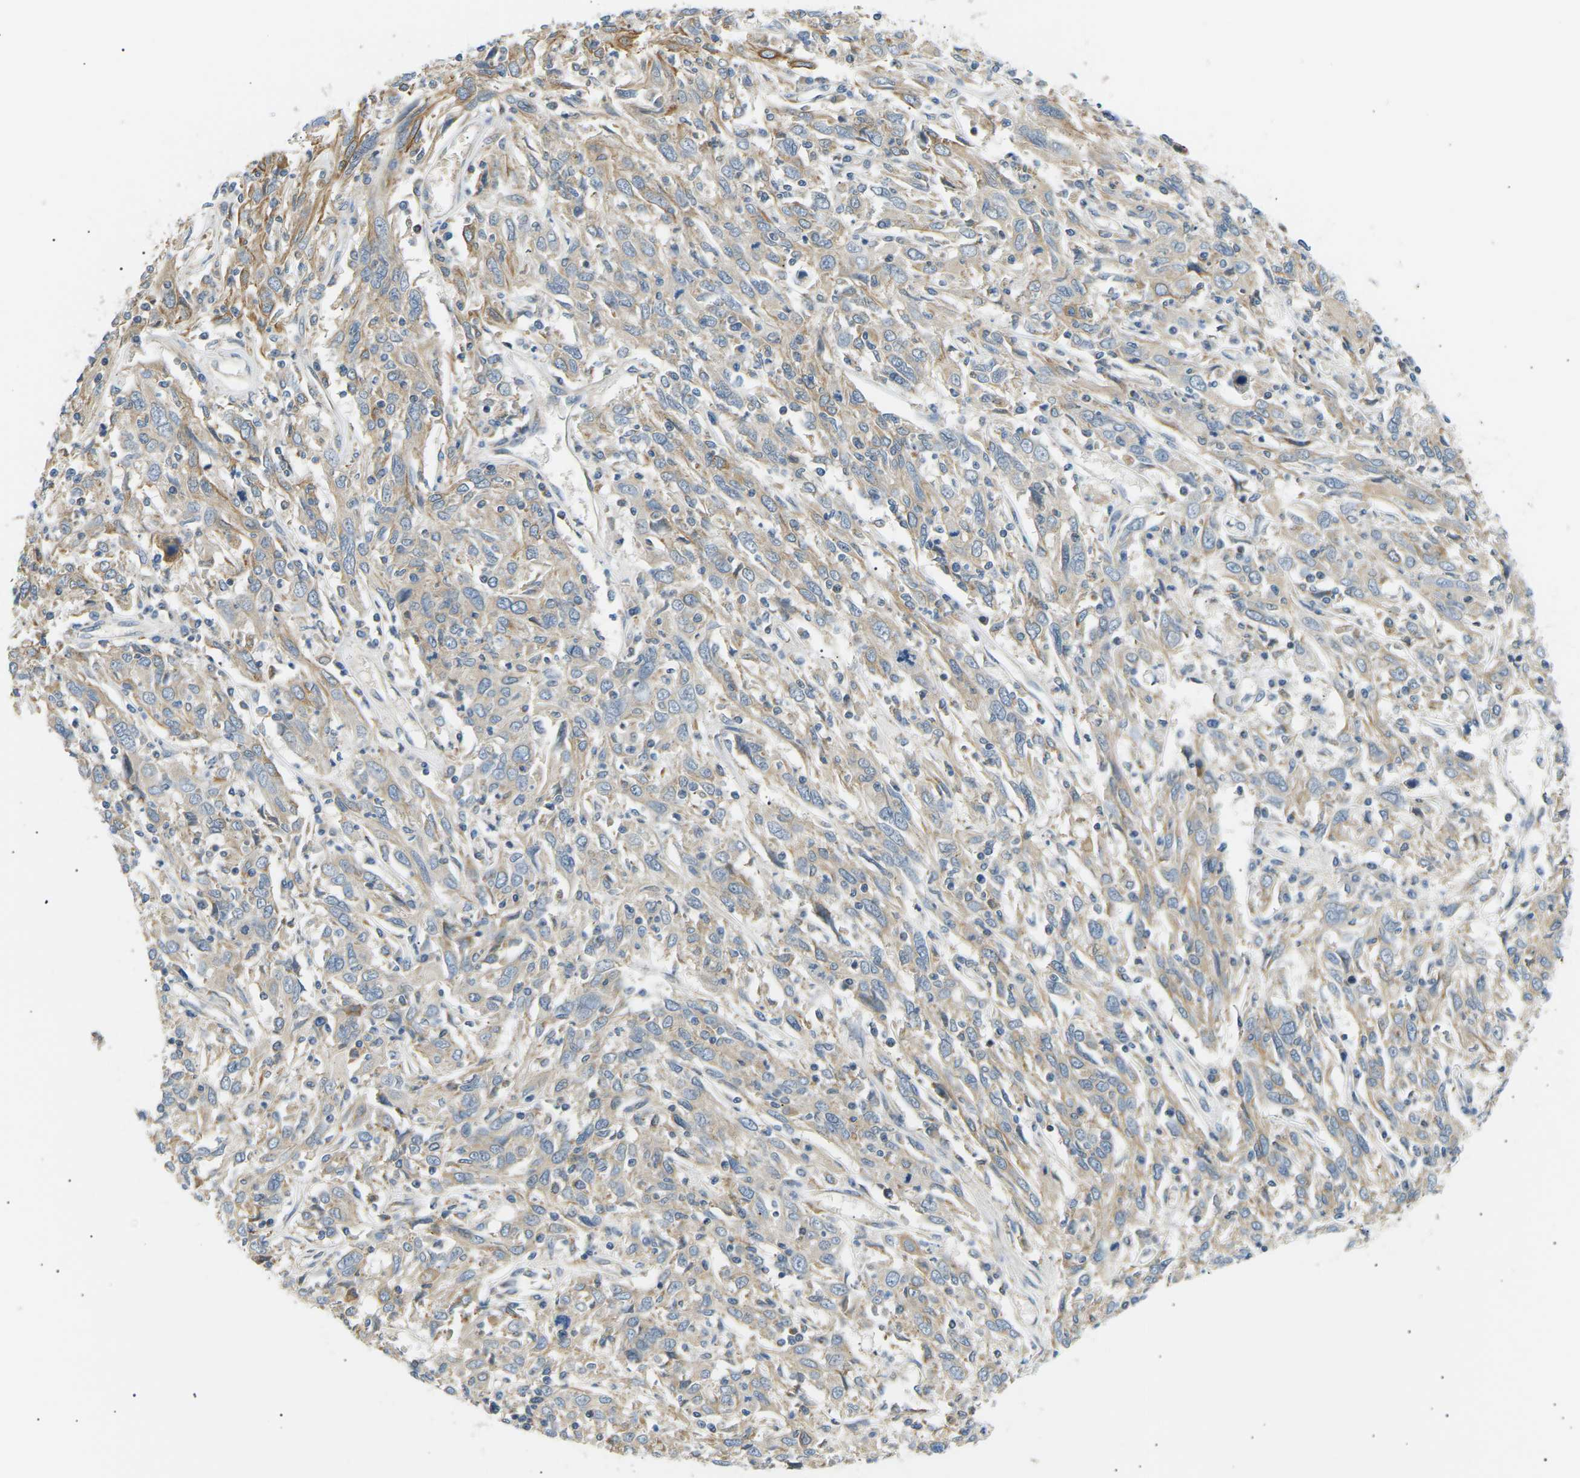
{"staining": {"intensity": "moderate", "quantity": ">75%", "location": "cytoplasmic/membranous"}, "tissue": "cervical cancer", "cell_type": "Tumor cells", "image_type": "cancer", "snomed": [{"axis": "morphology", "description": "Squamous cell carcinoma, NOS"}, {"axis": "topography", "description": "Cervix"}], "caption": "Immunohistochemistry (DAB (3,3'-diaminobenzidine)) staining of cervical cancer (squamous cell carcinoma) shows moderate cytoplasmic/membranous protein staining in approximately >75% of tumor cells.", "gene": "TBC1D8", "patient": {"sex": "female", "age": 46}}